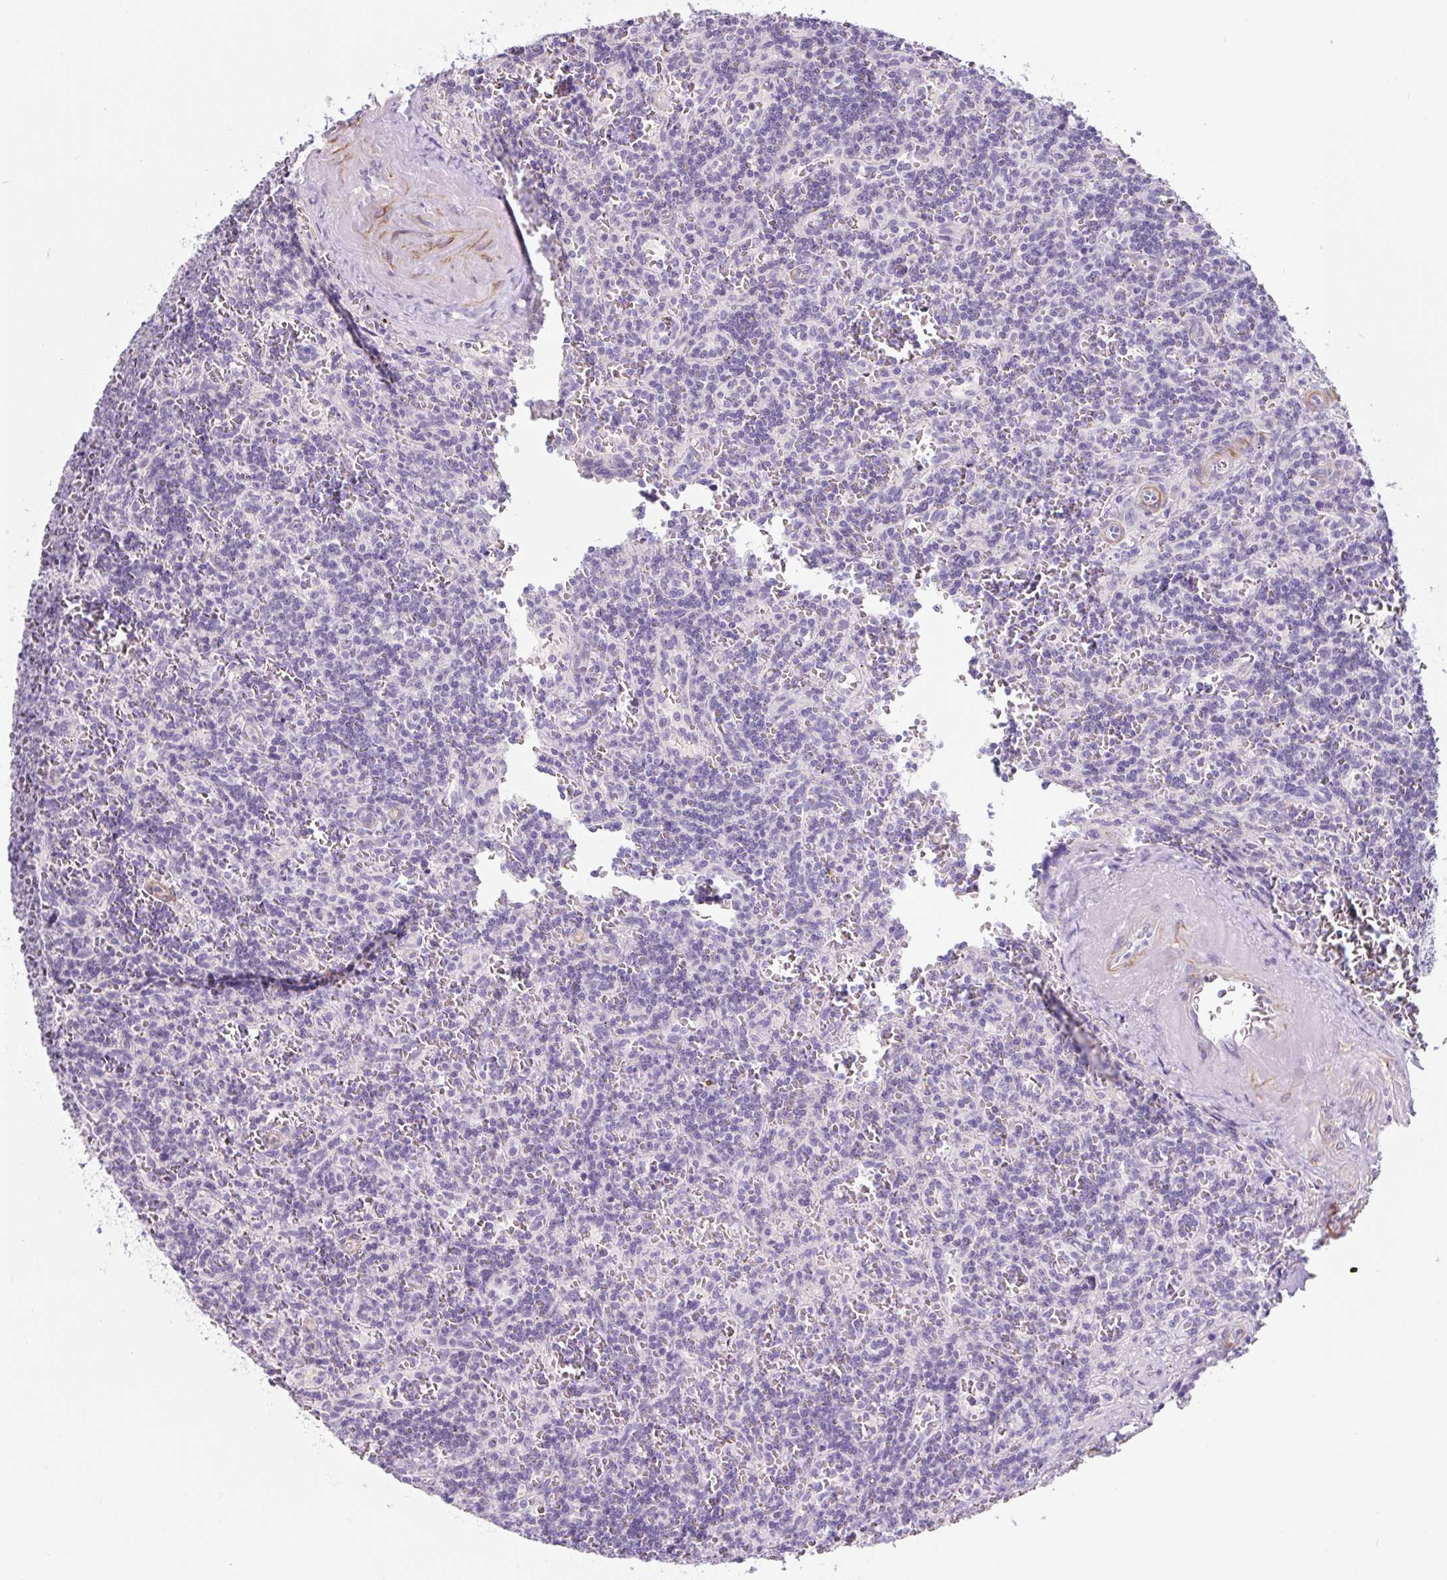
{"staining": {"intensity": "negative", "quantity": "none", "location": "none"}, "tissue": "lymphoma", "cell_type": "Tumor cells", "image_type": "cancer", "snomed": [{"axis": "morphology", "description": "Malignant lymphoma, non-Hodgkin's type, Low grade"}, {"axis": "topography", "description": "Spleen"}], "caption": "Immunohistochemical staining of human lymphoma displays no significant expression in tumor cells.", "gene": "CCL25", "patient": {"sex": "male", "age": 73}}